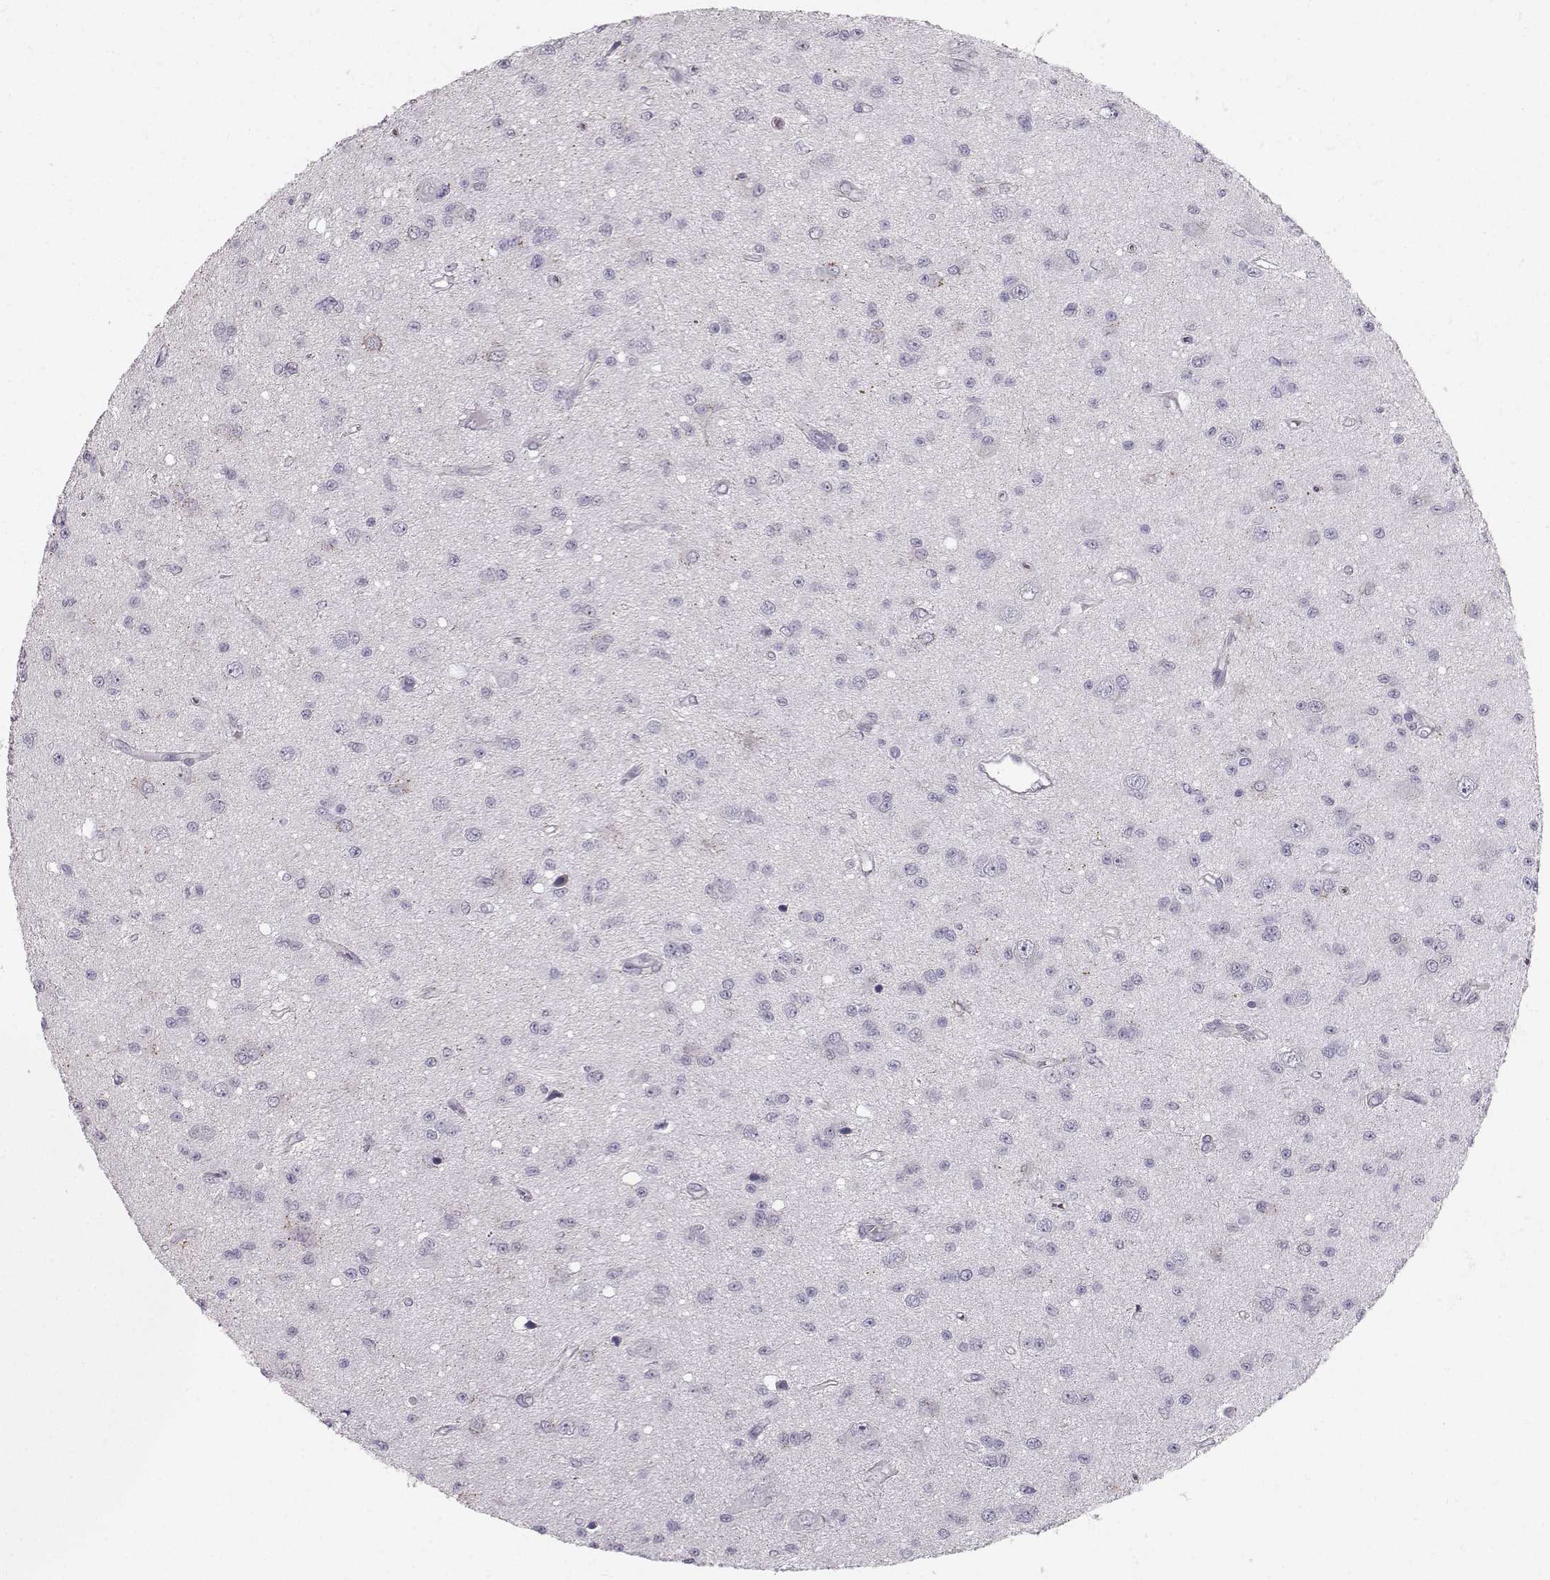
{"staining": {"intensity": "negative", "quantity": "none", "location": "none"}, "tissue": "glioma", "cell_type": "Tumor cells", "image_type": "cancer", "snomed": [{"axis": "morphology", "description": "Glioma, malignant, Low grade"}, {"axis": "topography", "description": "Brain"}], "caption": "Protein analysis of glioma displays no significant positivity in tumor cells. Brightfield microscopy of IHC stained with DAB (brown) and hematoxylin (blue), captured at high magnification.", "gene": "CASR", "patient": {"sex": "female", "age": 45}}